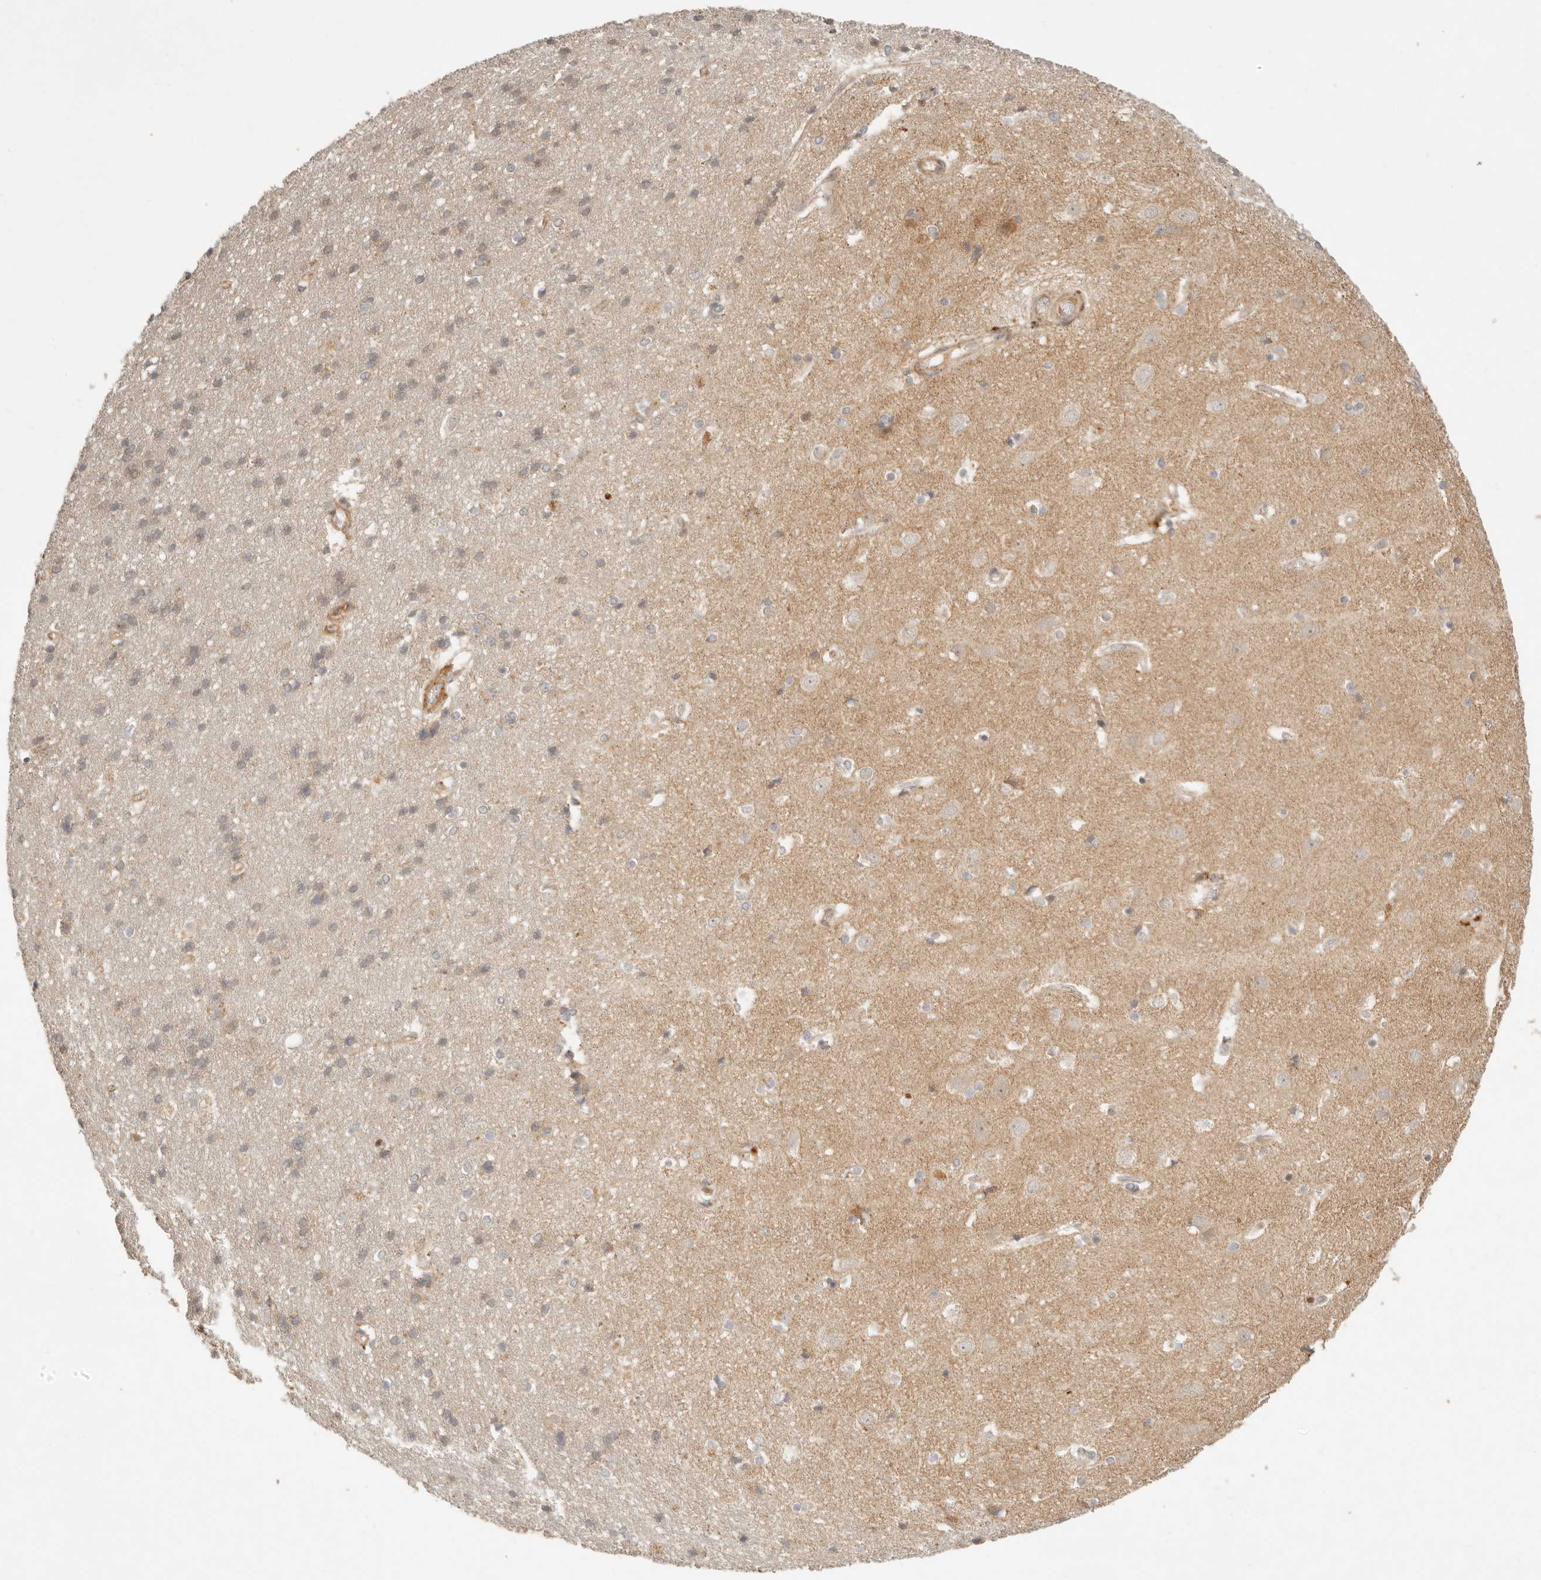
{"staining": {"intensity": "moderate", "quantity": ">75%", "location": "cytoplasmic/membranous"}, "tissue": "cerebral cortex", "cell_type": "Endothelial cells", "image_type": "normal", "snomed": [{"axis": "morphology", "description": "Normal tissue, NOS"}, {"axis": "topography", "description": "Cerebral cortex"}], "caption": "This histopathology image demonstrates IHC staining of benign cerebral cortex, with medium moderate cytoplasmic/membranous positivity in about >75% of endothelial cells.", "gene": "KLHL38", "patient": {"sex": "male", "age": 54}}